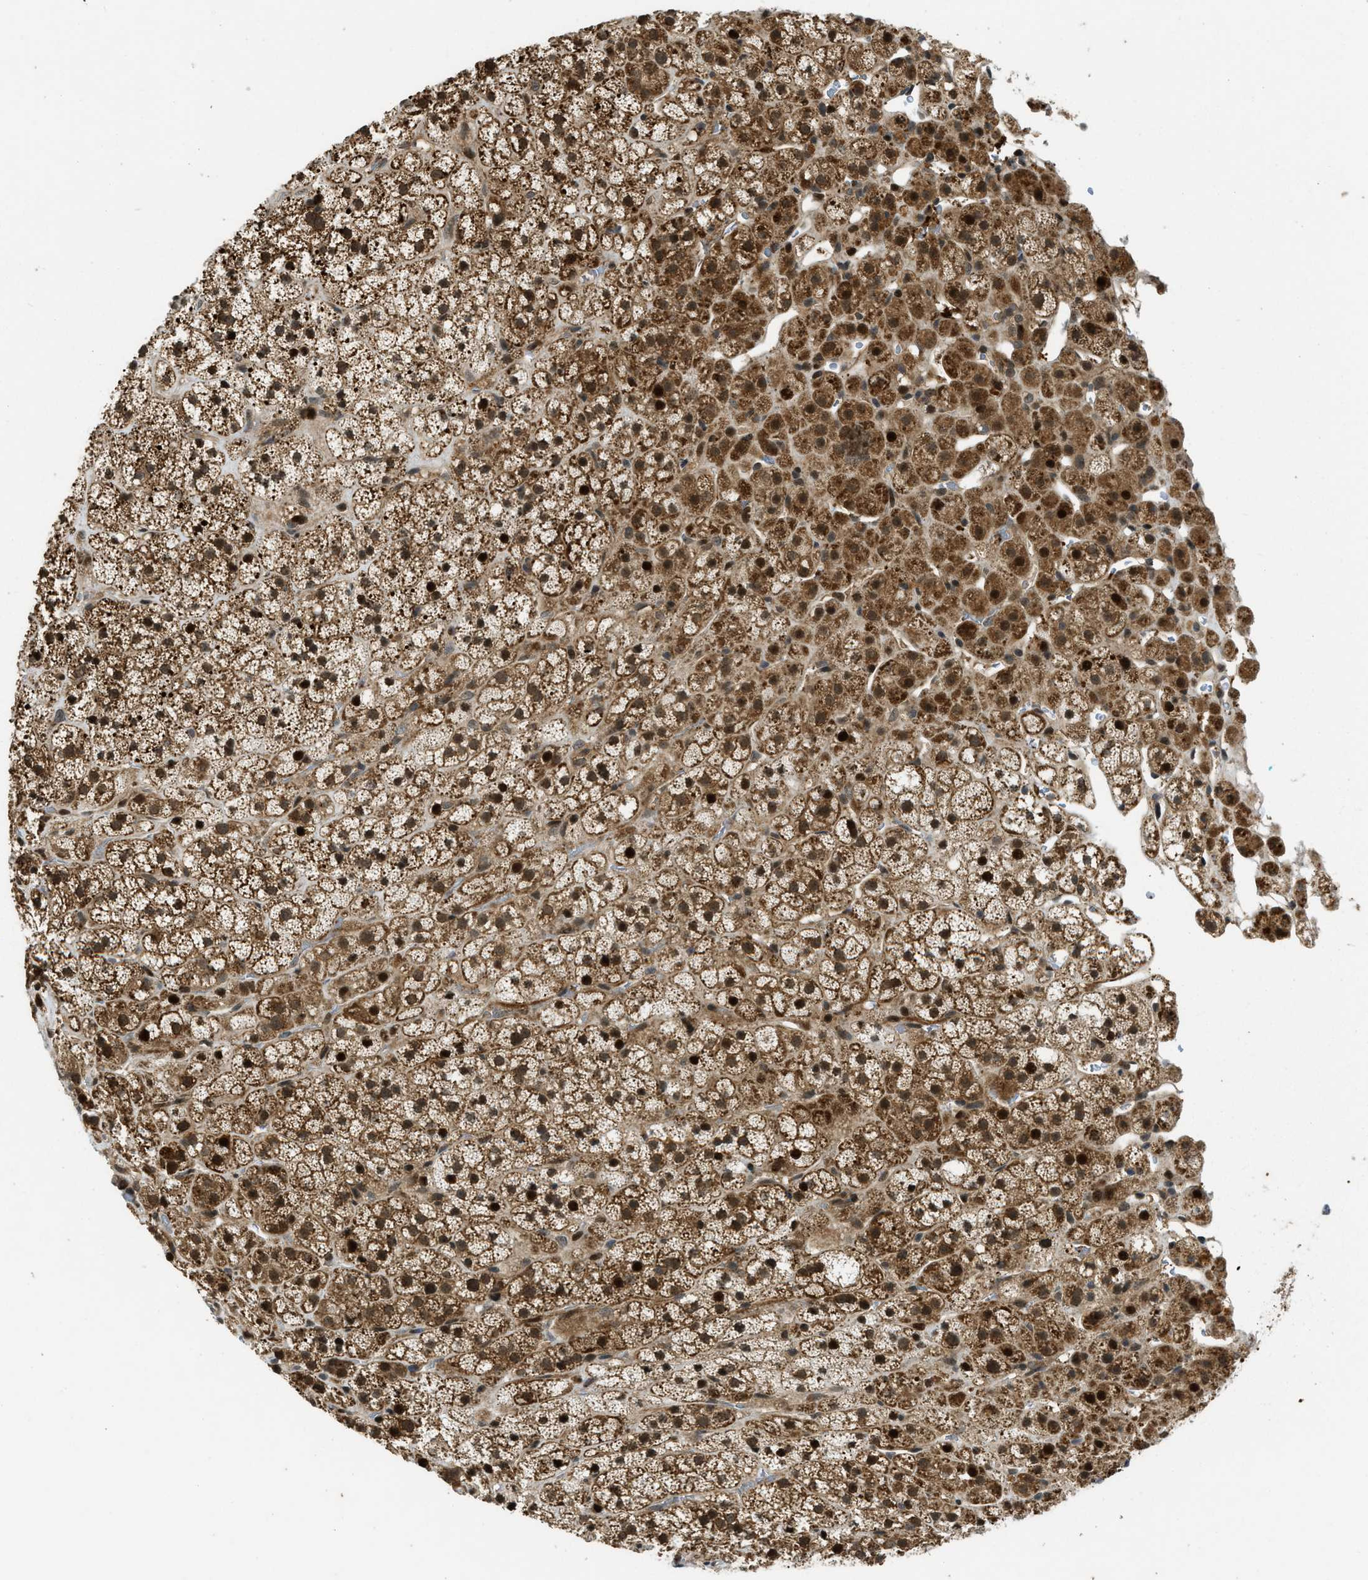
{"staining": {"intensity": "moderate", "quantity": ">75%", "location": "cytoplasmic/membranous,nuclear"}, "tissue": "adrenal gland", "cell_type": "Glandular cells", "image_type": "normal", "snomed": [{"axis": "morphology", "description": "Normal tissue, NOS"}, {"axis": "topography", "description": "Adrenal gland"}], "caption": "Immunohistochemical staining of benign adrenal gland reveals >75% levels of moderate cytoplasmic/membranous,nuclear protein expression in about >75% of glandular cells.", "gene": "DNAJC28", "patient": {"sex": "male", "age": 56}}